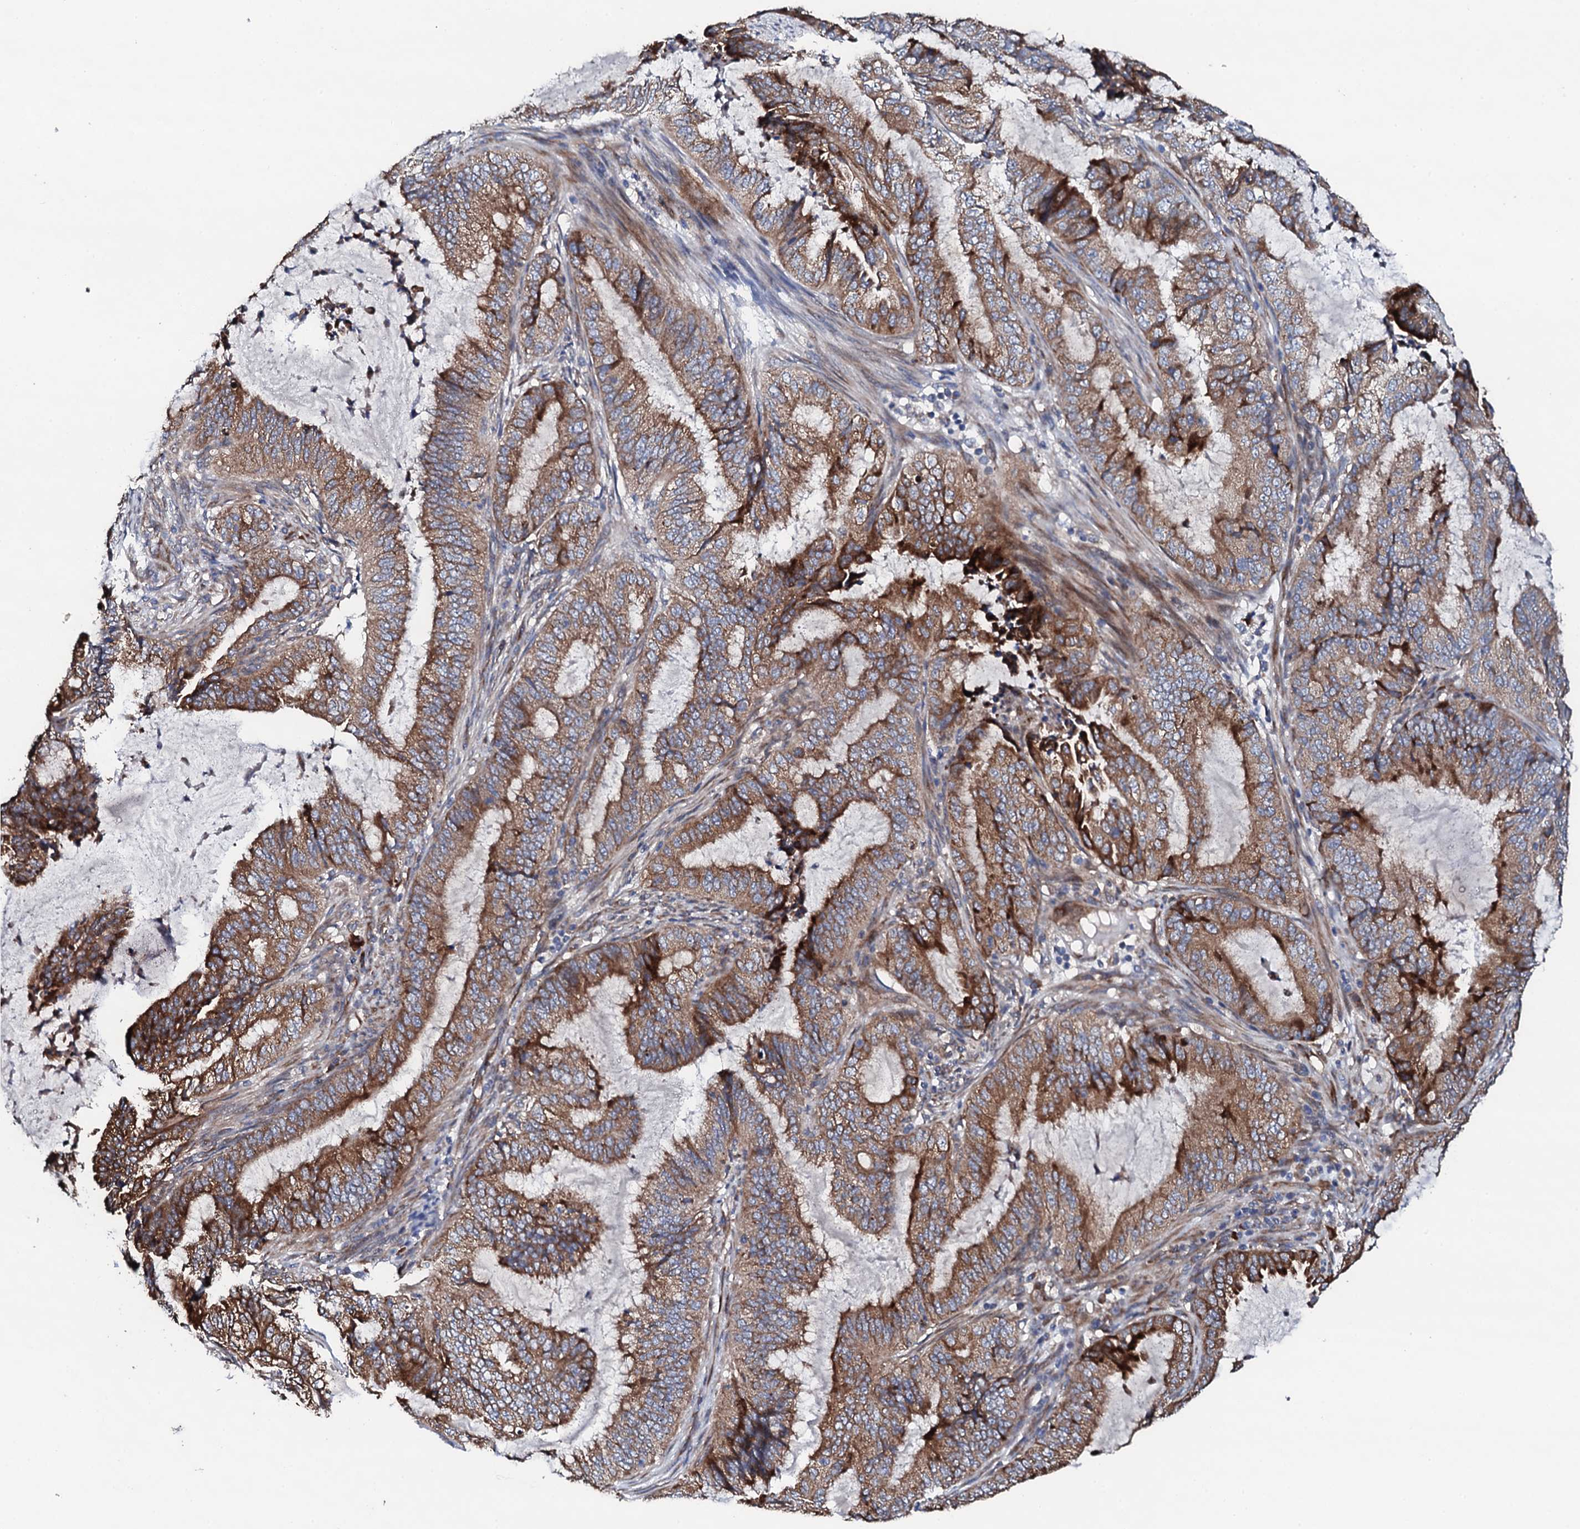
{"staining": {"intensity": "strong", "quantity": ">75%", "location": "cytoplasmic/membranous"}, "tissue": "endometrial cancer", "cell_type": "Tumor cells", "image_type": "cancer", "snomed": [{"axis": "morphology", "description": "Adenocarcinoma, NOS"}, {"axis": "topography", "description": "Endometrium"}], "caption": "Human endometrial cancer (adenocarcinoma) stained with a brown dye displays strong cytoplasmic/membranous positive positivity in about >75% of tumor cells.", "gene": "LIPT2", "patient": {"sex": "female", "age": 51}}